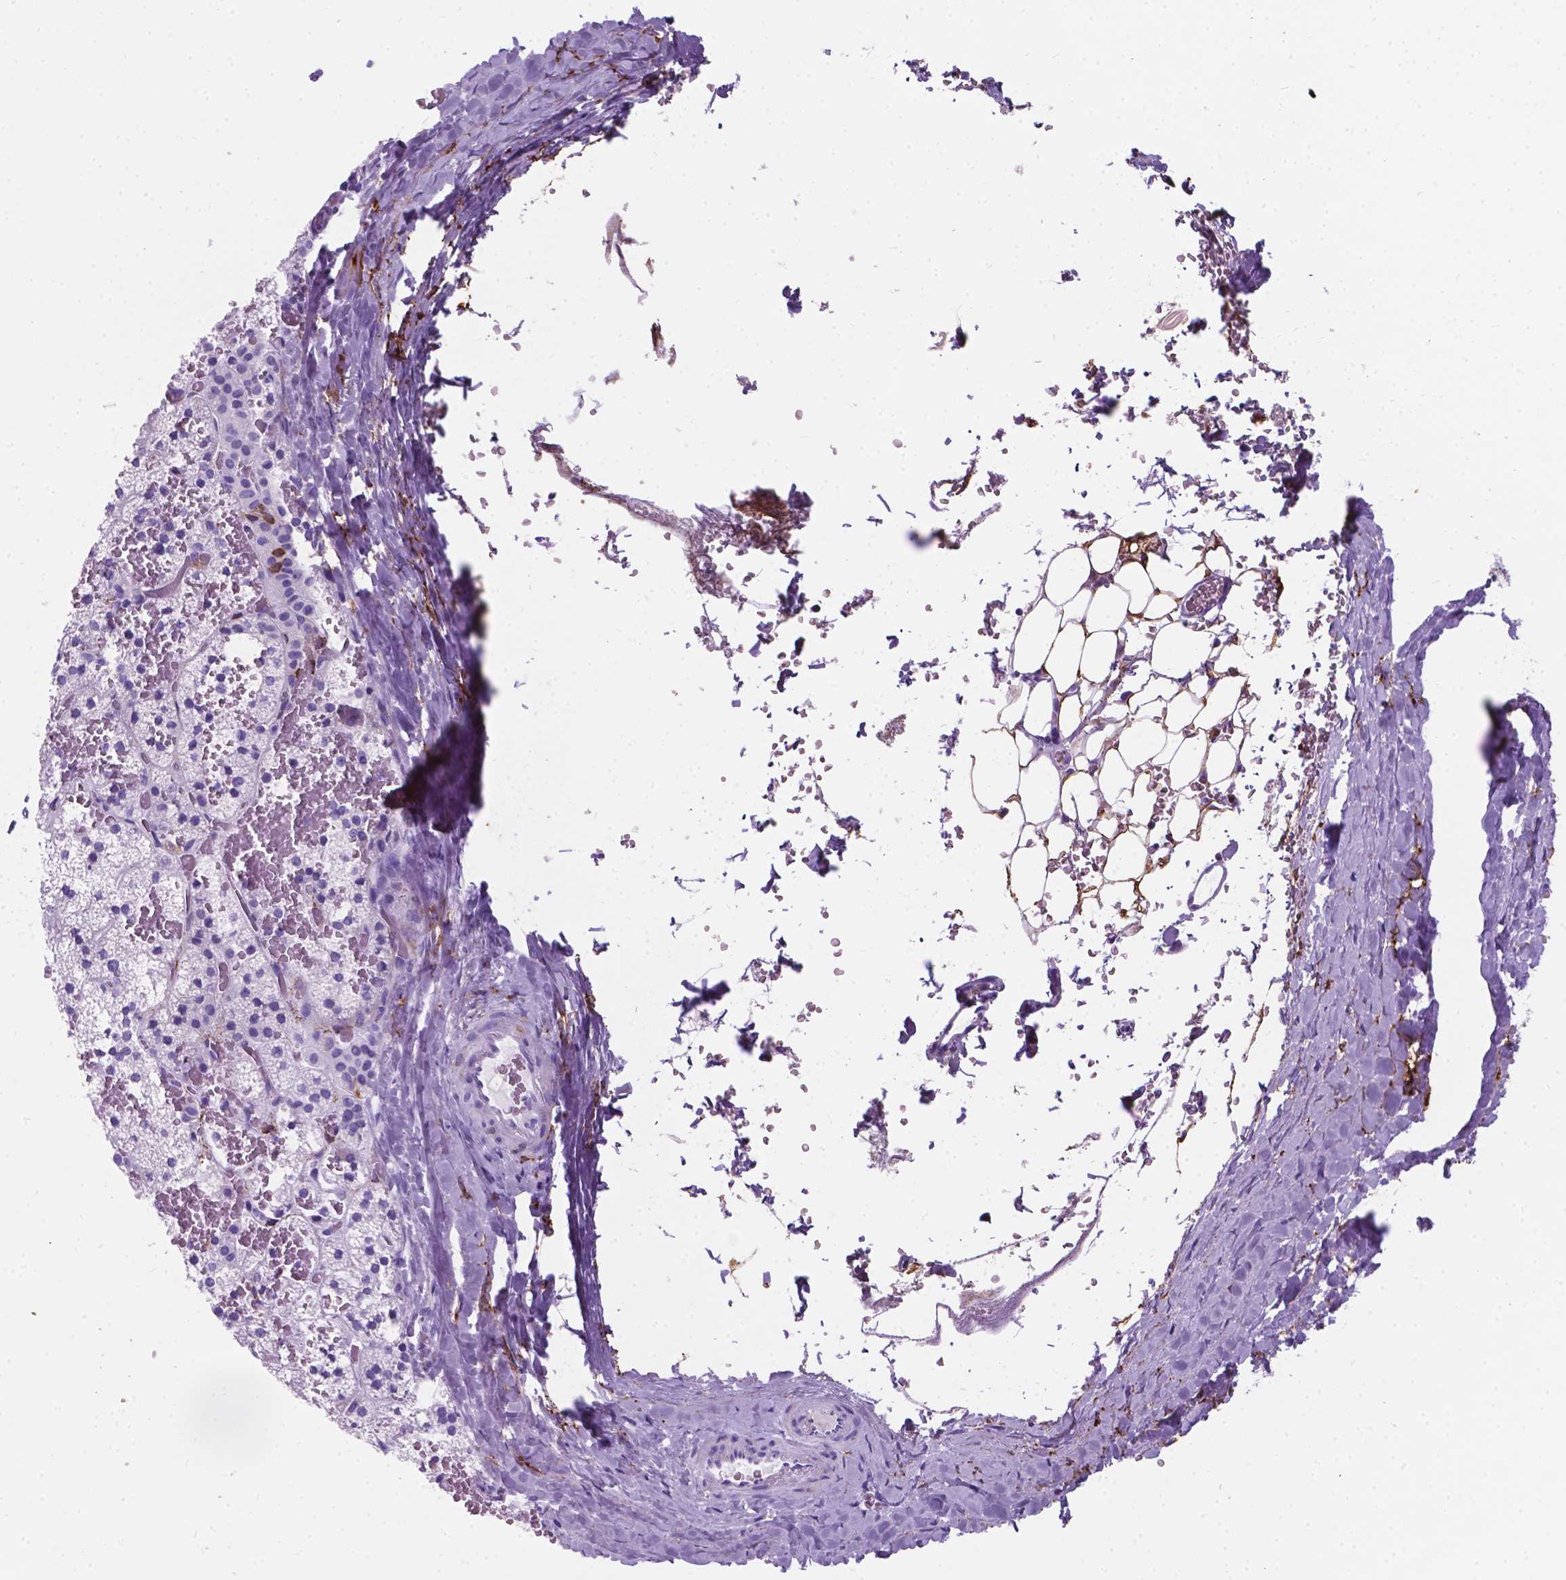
{"staining": {"intensity": "strong", "quantity": "<25%", "location": "cytoplasmic/membranous"}, "tissue": "adrenal gland", "cell_type": "Glandular cells", "image_type": "normal", "snomed": [{"axis": "morphology", "description": "Normal tissue, NOS"}, {"axis": "topography", "description": "Adrenal gland"}], "caption": "IHC of normal human adrenal gland exhibits medium levels of strong cytoplasmic/membranous expression in approximately <25% of glandular cells. The staining was performed using DAB to visualize the protein expression in brown, while the nuclei were stained in blue with hematoxylin (Magnification: 20x).", "gene": "MACF1", "patient": {"sex": "male", "age": 53}}